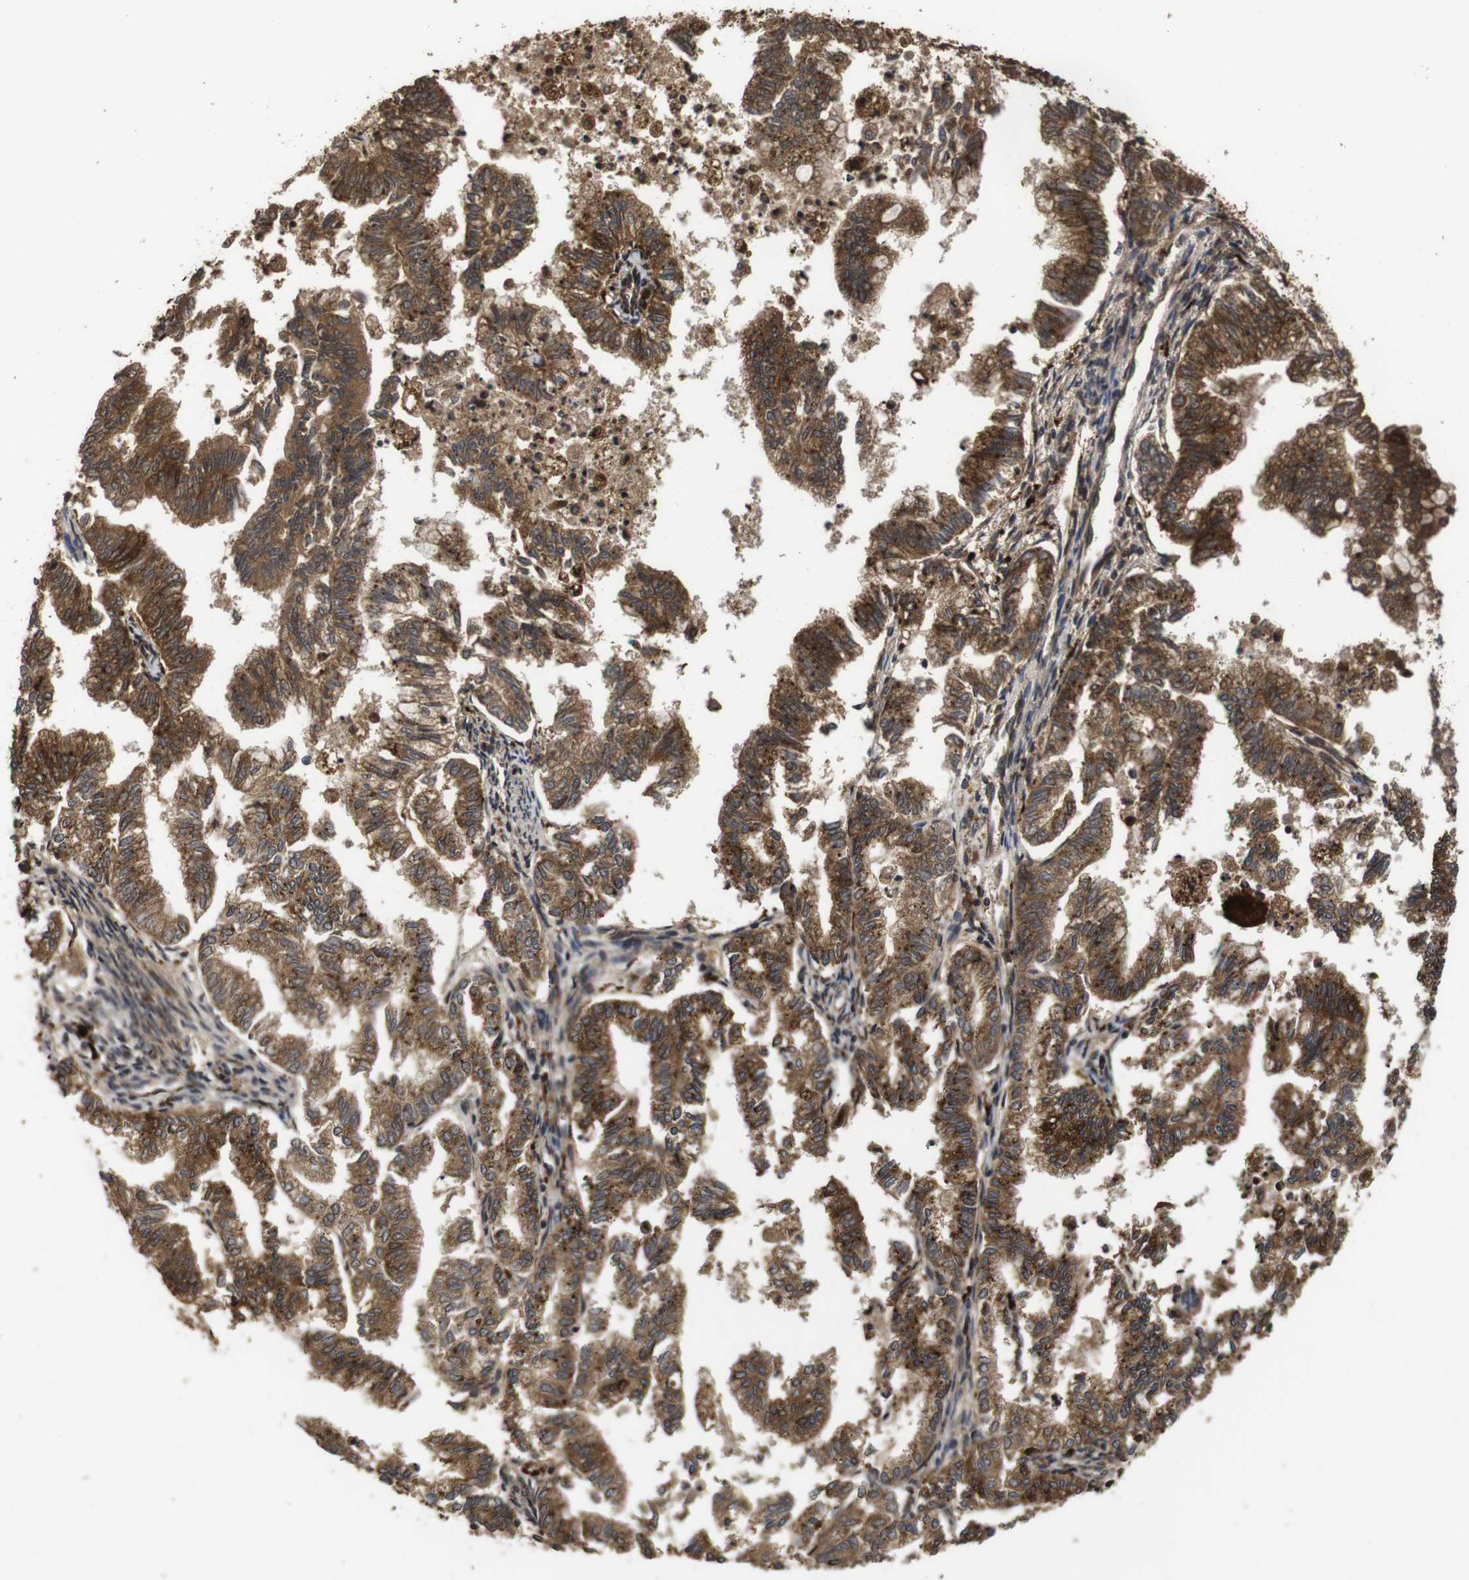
{"staining": {"intensity": "moderate", "quantity": ">75%", "location": "cytoplasmic/membranous"}, "tissue": "endometrial cancer", "cell_type": "Tumor cells", "image_type": "cancer", "snomed": [{"axis": "morphology", "description": "Necrosis, NOS"}, {"axis": "morphology", "description": "Adenocarcinoma, NOS"}, {"axis": "topography", "description": "Endometrium"}], "caption": "Immunohistochemistry micrograph of human endometrial cancer (adenocarcinoma) stained for a protein (brown), which exhibits medium levels of moderate cytoplasmic/membranous staining in approximately >75% of tumor cells.", "gene": "PTPN14", "patient": {"sex": "female", "age": 79}}